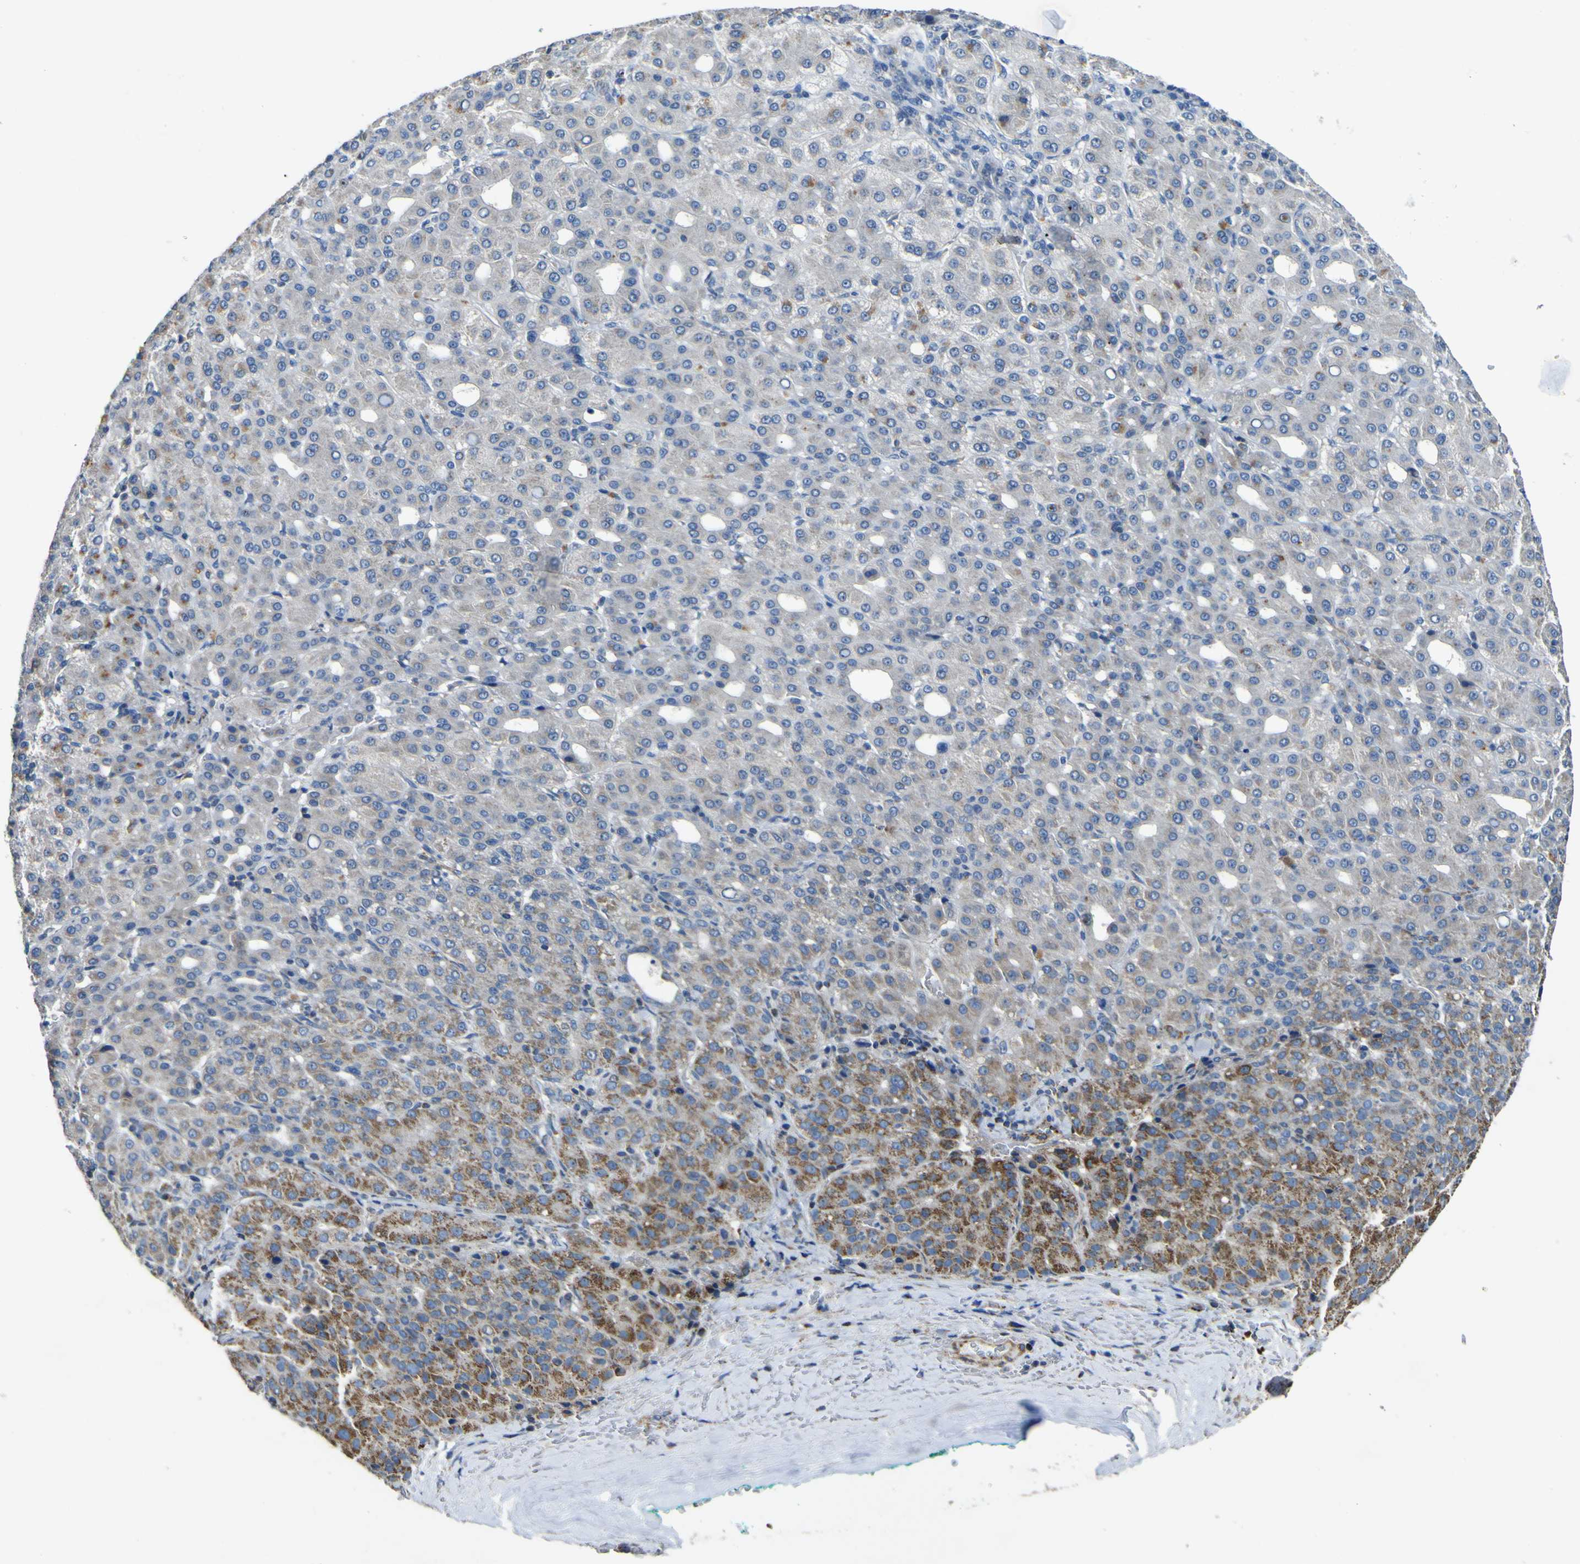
{"staining": {"intensity": "moderate", "quantity": "<25%", "location": "cytoplasmic/membranous"}, "tissue": "liver cancer", "cell_type": "Tumor cells", "image_type": "cancer", "snomed": [{"axis": "morphology", "description": "Carcinoma, Hepatocellular, NOS"}, {"axis": "topography", "description": "Liver"}], "caption": "Immunohistochemical staining of liver cancer (hepatocellular carcinoma) demonstrates low levels of moderate cytoplasmic/membranous staining in approximately <25% of tumor cells.", "gene": "ALDH18A1", "patient": {"sex": "male", "age": 65}}